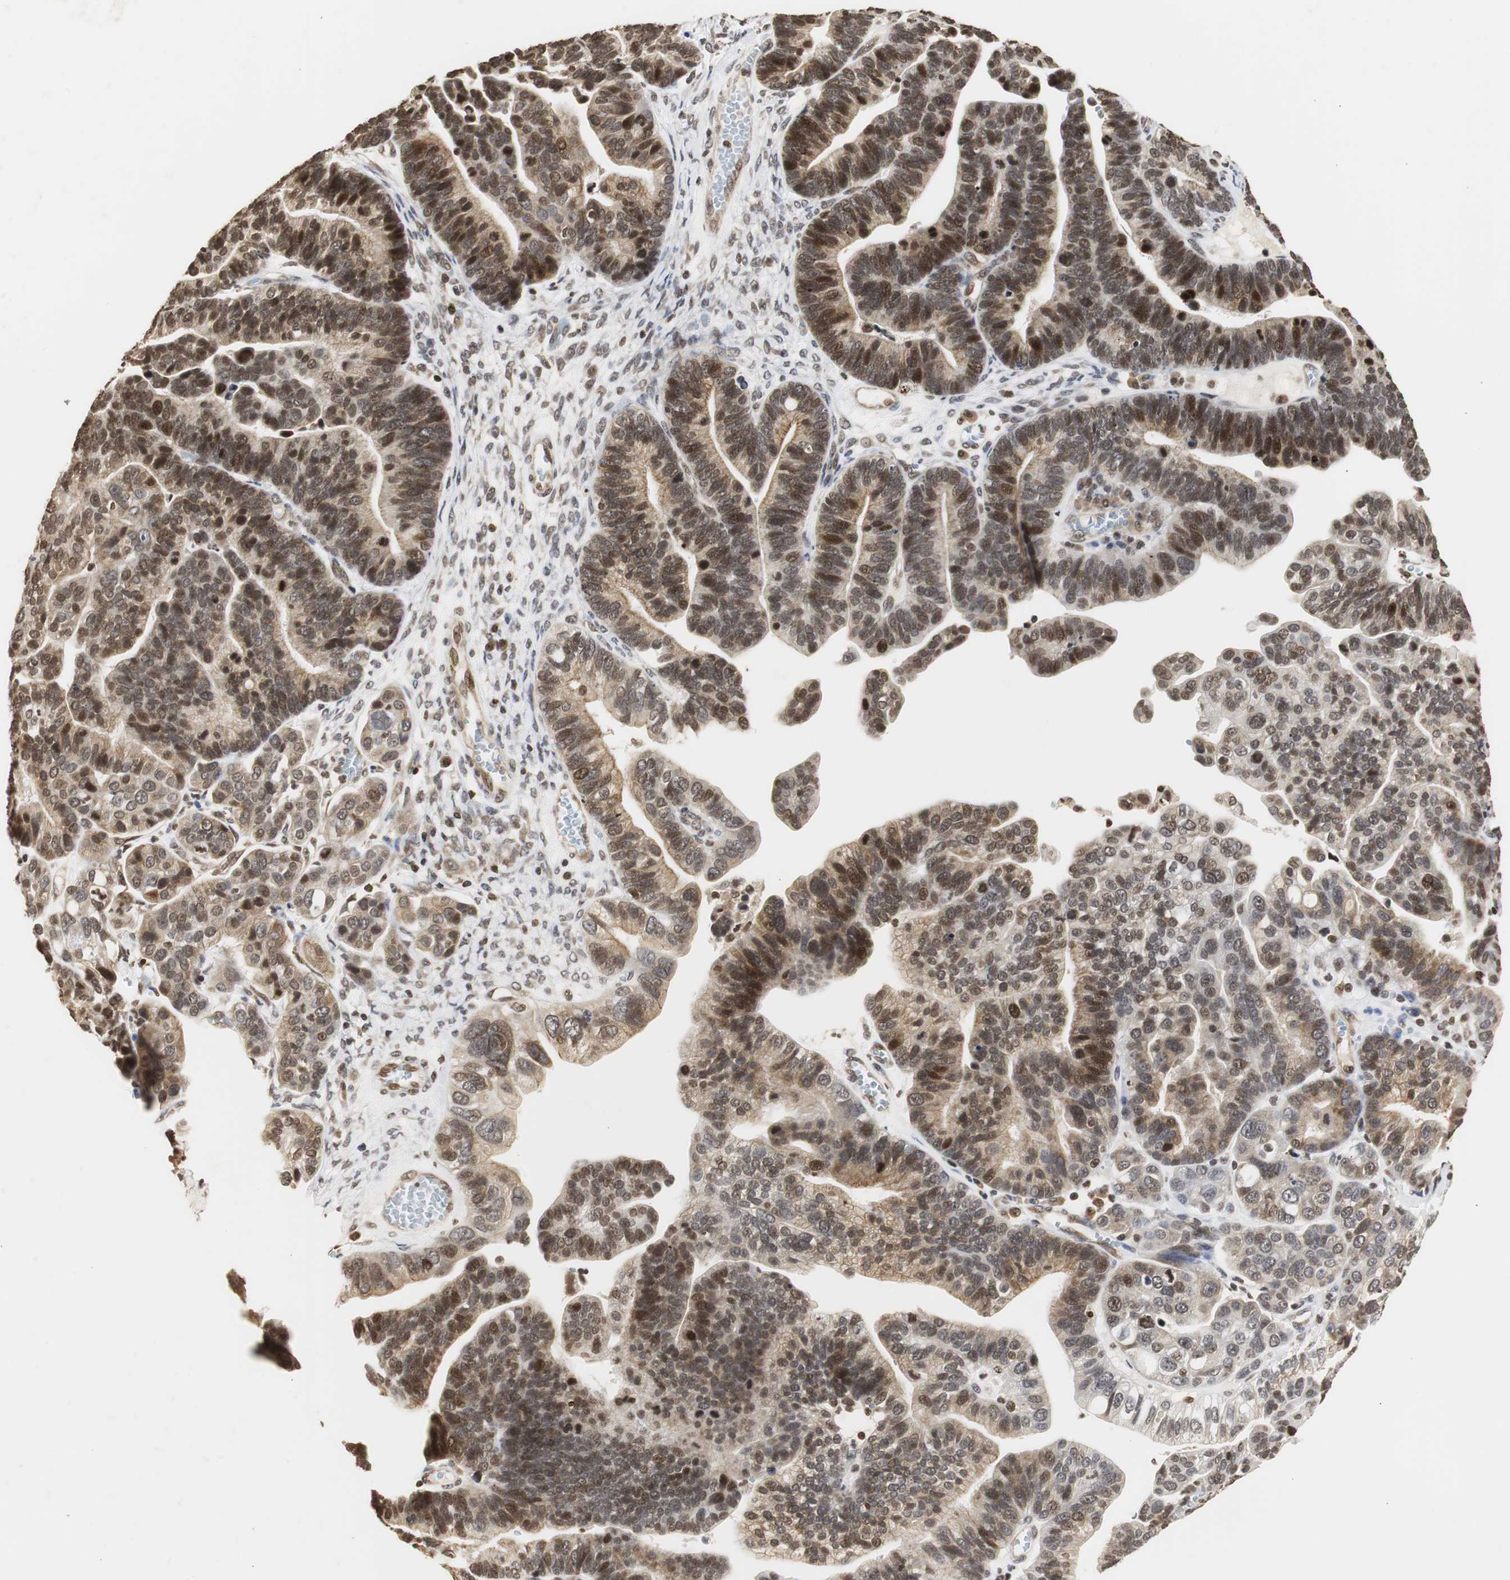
{"staining": {"intensity": "strong", "quantity": ">75%", "location": "nuclear"}, "tissue": "ovarian cancer", "cell_type": "Tumor cells", "image_type": "cancer", "snomed": [{"axis": "morphology", "description": "Cystadenocarcinoma, serous, NOS"}, {"axis": "topography", "description": "Ovary"}], "caption": "A brown stain shows strong nuclear positivity of a protein in human ovarian serous cystadenocarcinoma tumor cells. Immunohistochemistry stains the protein in brown and the nuclei are stained blue.", "gene": "ZFC3H1", "patient": {"sex": "female", "age": 56}}